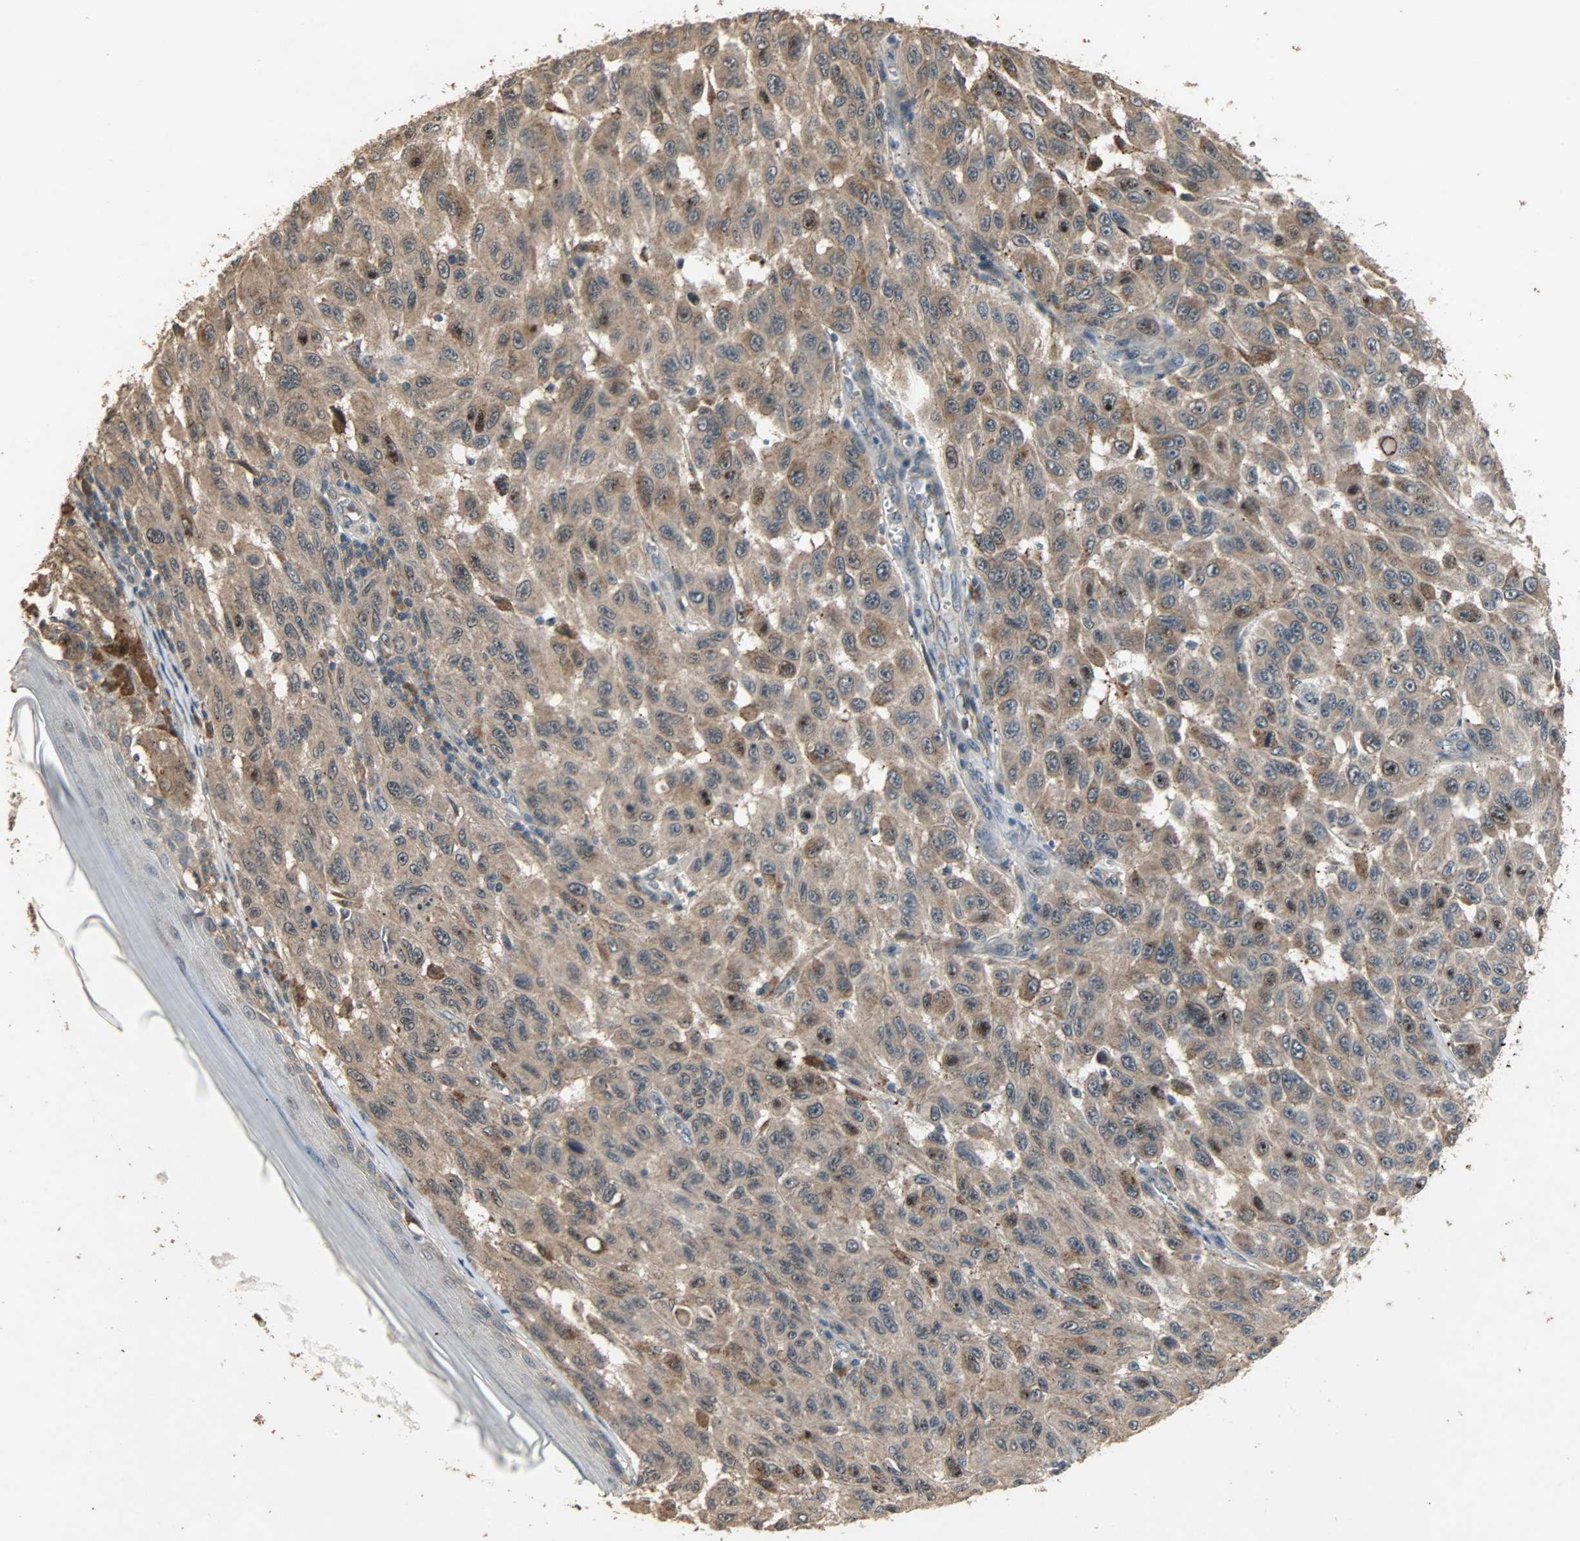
{"staining": {"intensity": "moderate", "quantity": ">75%", "location": "cytoplasmic/membranous"}, "tissue": "melanoma", "cell_type": "Tumor cells", "image_type": "cancer", "snomed": [{"axis": "morphology", "description": "Malignant melanoma, NOS"}, {"axis": "topography", "description": "Skin"}], "caption": "Immunohistochemistry histopathology image of neoplastic tissue: melanoma stained using immunohistochemistry (IHC) demonstrates medium levels of moderate protein expression localized specifically in the cytoplasmic/membranous of tumor cells, appearing as a cytoplasmic/membranous brown color.", "gene": "CDKN2C", "patient": {"sex": "male", "age": 30}}